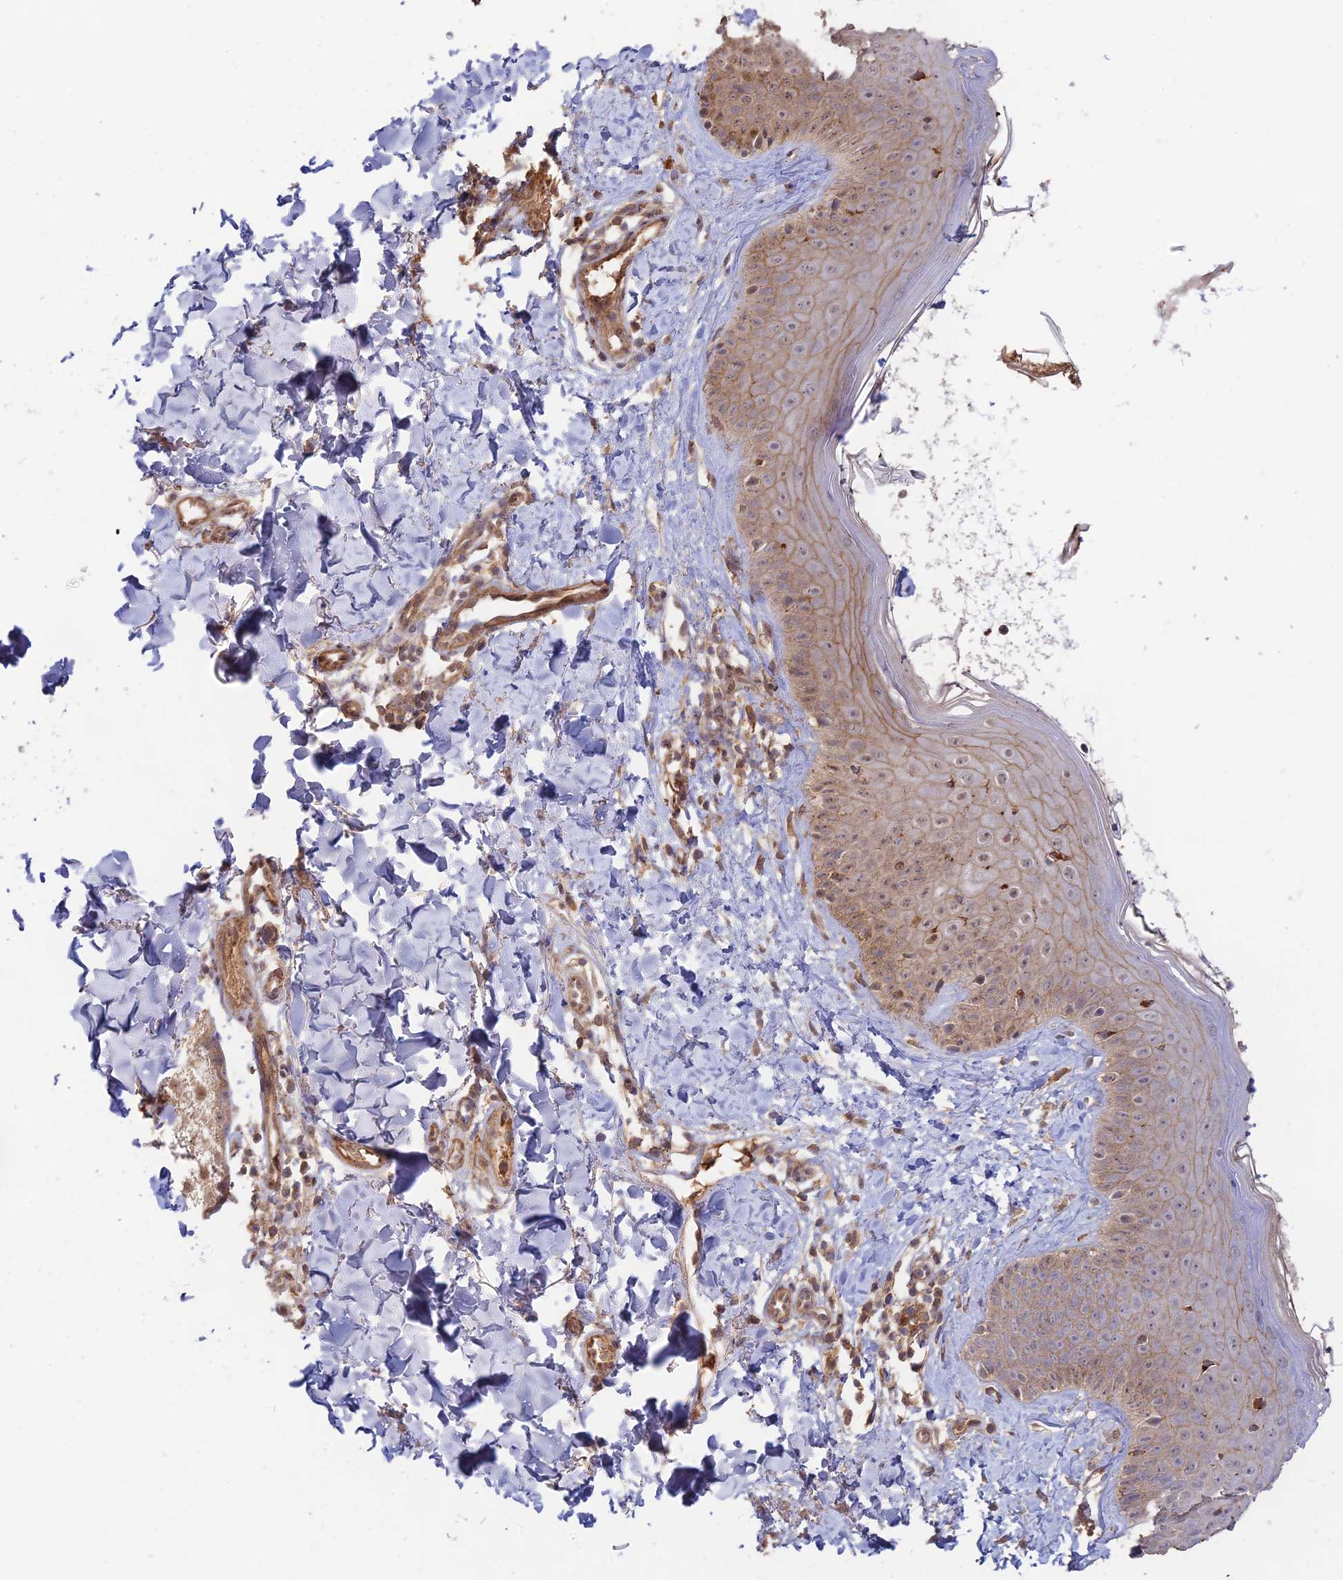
{"staining": {"intensity": "weak", "quantity": "25%-75%", "location": "cytoplasmic/membranous"}, "tissue": "skin", "cell_type": "Fibroblasts", "image_type": "normal", "snomed": [{"axis": "morphology", "description": "Normal tissue, NOS"}, {"axis": "topography", "description": "Skin"}], "caption": "Skin stained with DAB (3,3'-diaminobenzidine) IHC exhibits low levels of weak cytoplasmic/membranous positivity in approximately 25%-75% of fibroblasts. The staining was performed using DAB (3,3'-diaminobenzidine), with brown indicating positive protein expression. Nuclei are stained blue with hematoxylin.", "gene": "CLCF1", "patient": {"sex": "male", "age": 52}}